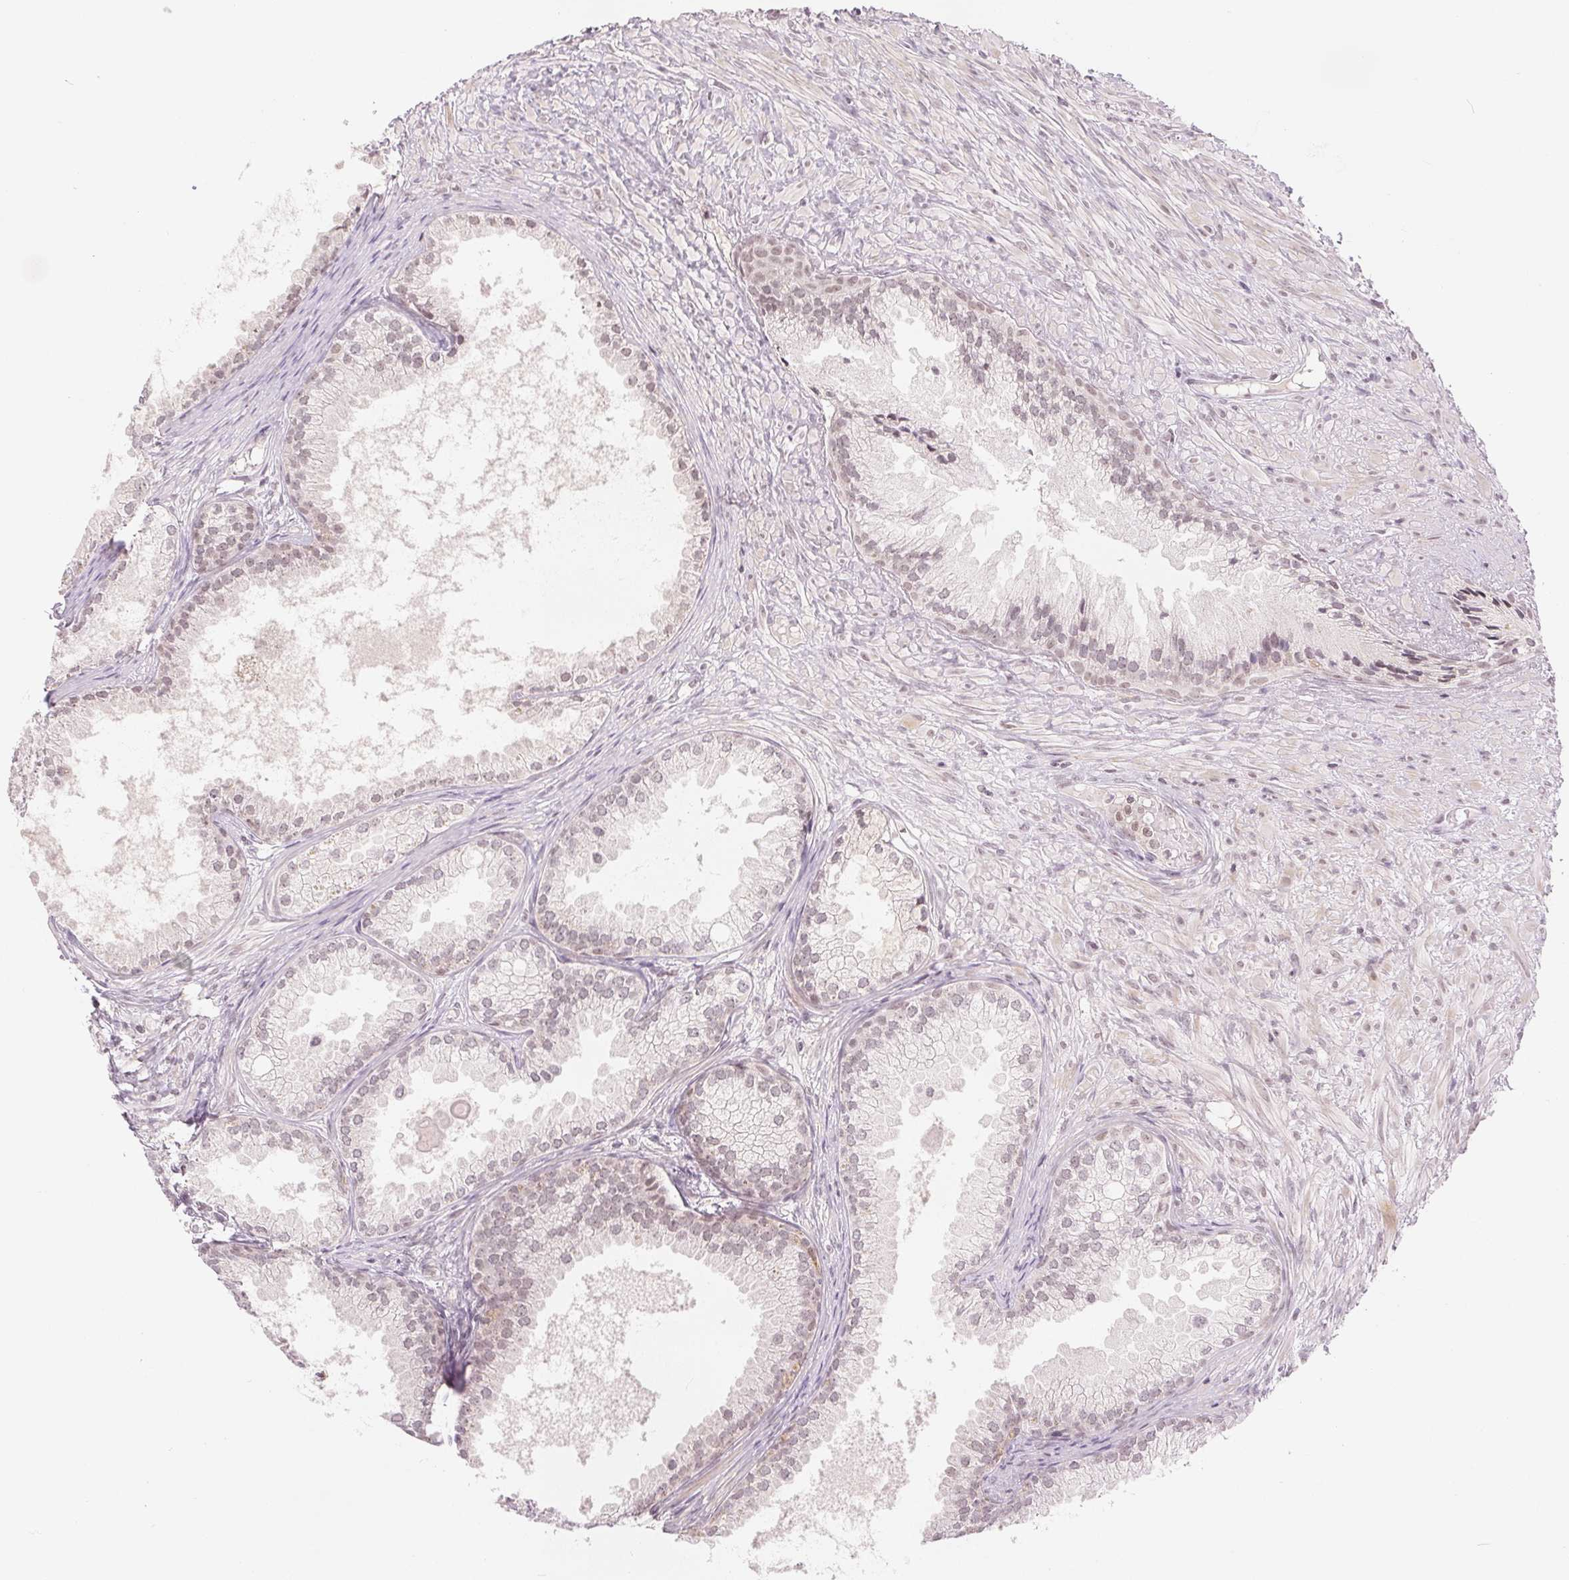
{"staining": {"intensity": "weak", "quantity": "25%-75%", "location": "nuclear"}, "tissue": "prostate cancer", "cell_type": "Tumor cells", "image_type": "cancer", "snomed": [{"axis": "morphology", "description": "Adenocarcinoma, High grade"}, {"axis": "topography", "description": "Prostate"}], "caption": "A high-resolution histopathology image shows IHC staining of prostate cancer, which demonstrates weak nuclear positivity in about 25%-75% of tumor cells.", "gene": "DEK", "patient": {"sex": "male", "age": 83}}